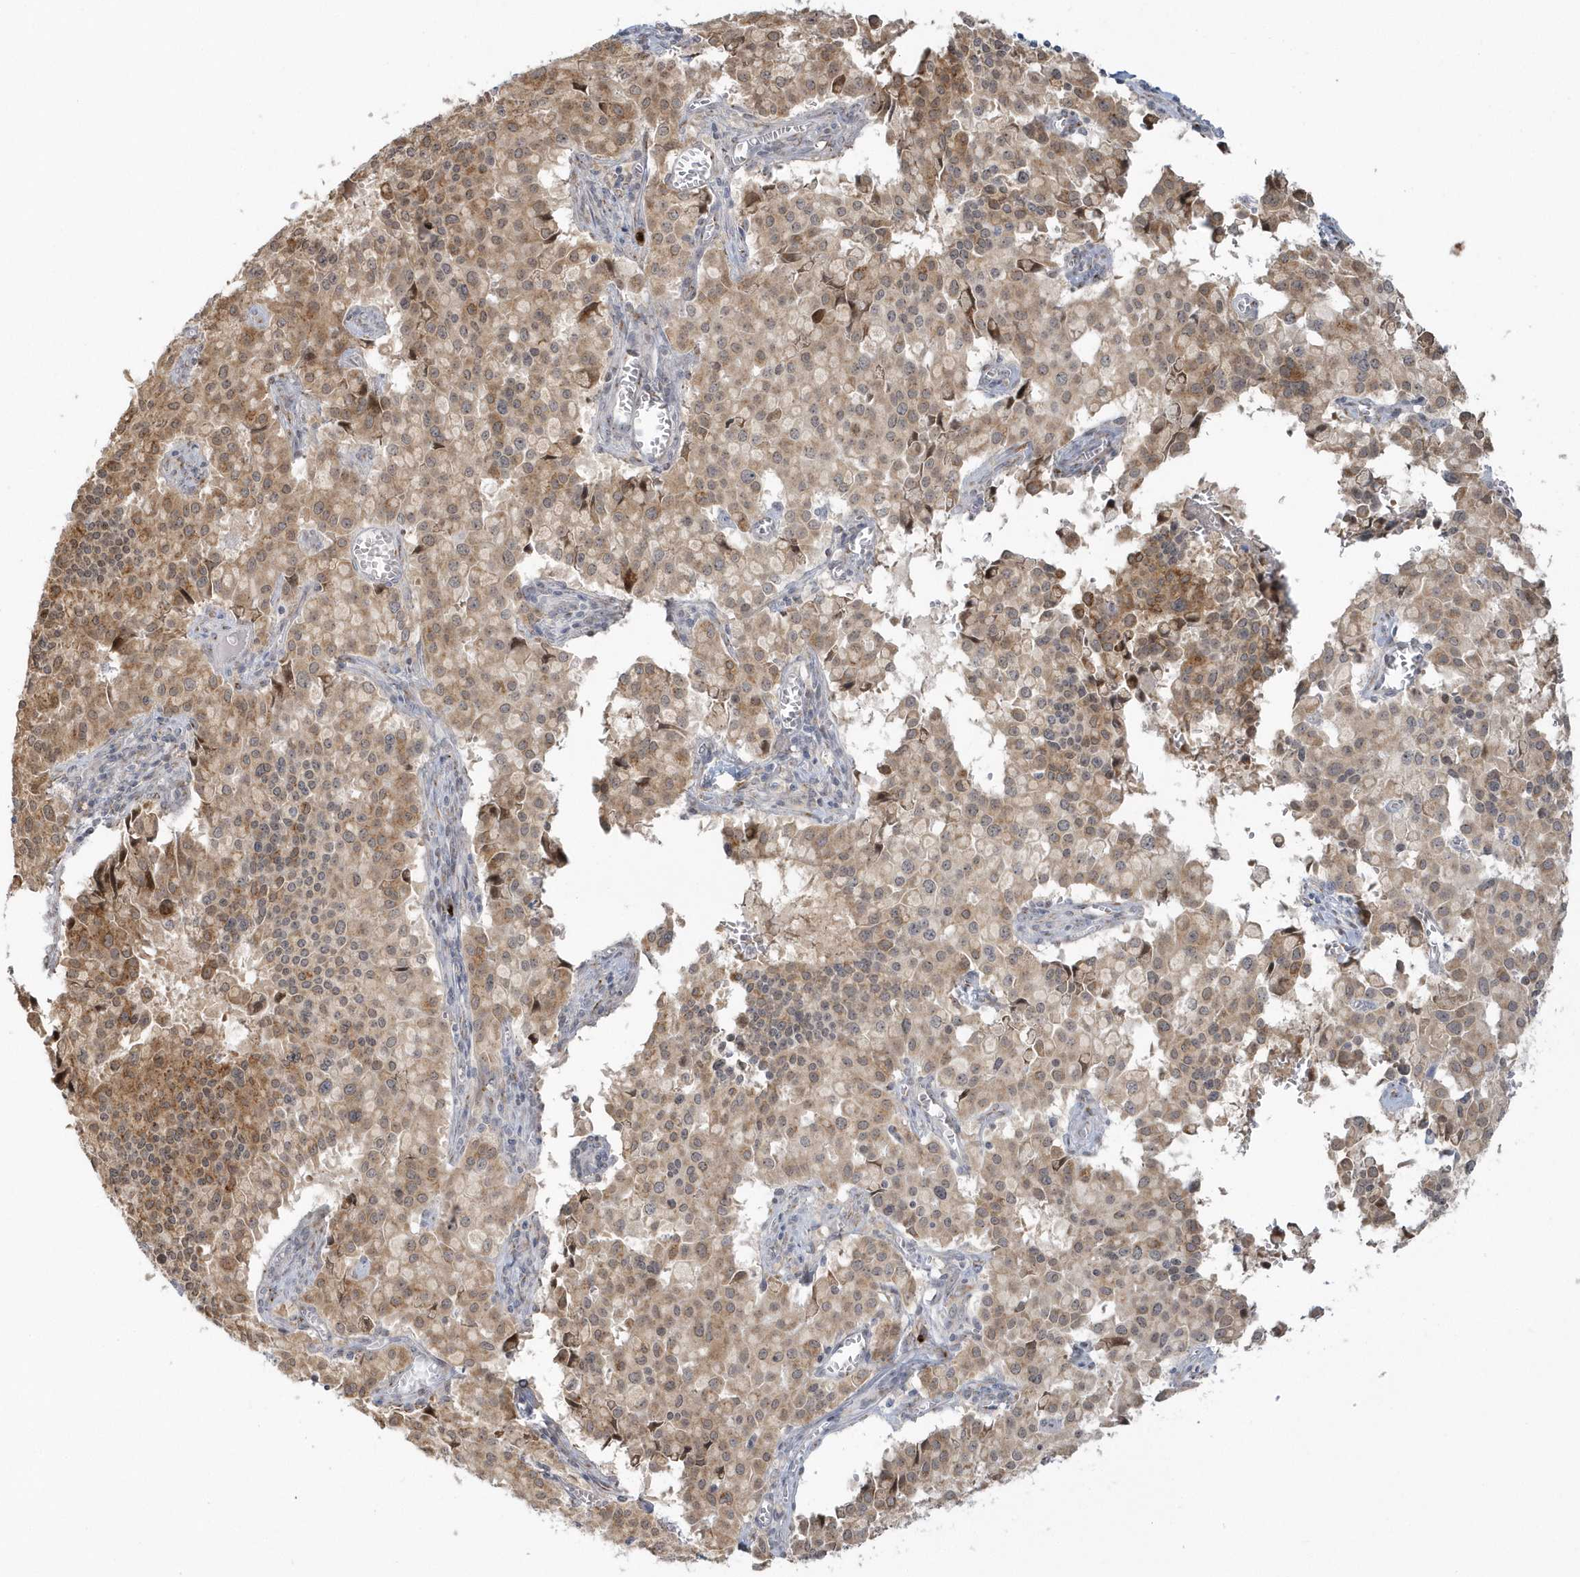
{"staining": {"intensity": "moderate", "quantity": ">75%", "location": "cytoplasmic/membranous"}, "tissue": "pancreatic cancer", "cell_type": "Tumor cells", "image_type": "cancer", "snomed": [{"axis": "morphology", "description": "Adenocarcinoma, NOS"}, {"axis": "topography", "description": "Pancreas"}], "caption": "This is an image of immunohistochemistry staining of pancreatic cancer, which shows moderate expression in the cytoplasmic/membranous of tumor cells.", "gene": "DHFR", "patient": {"sex": "male", "age": 65}}